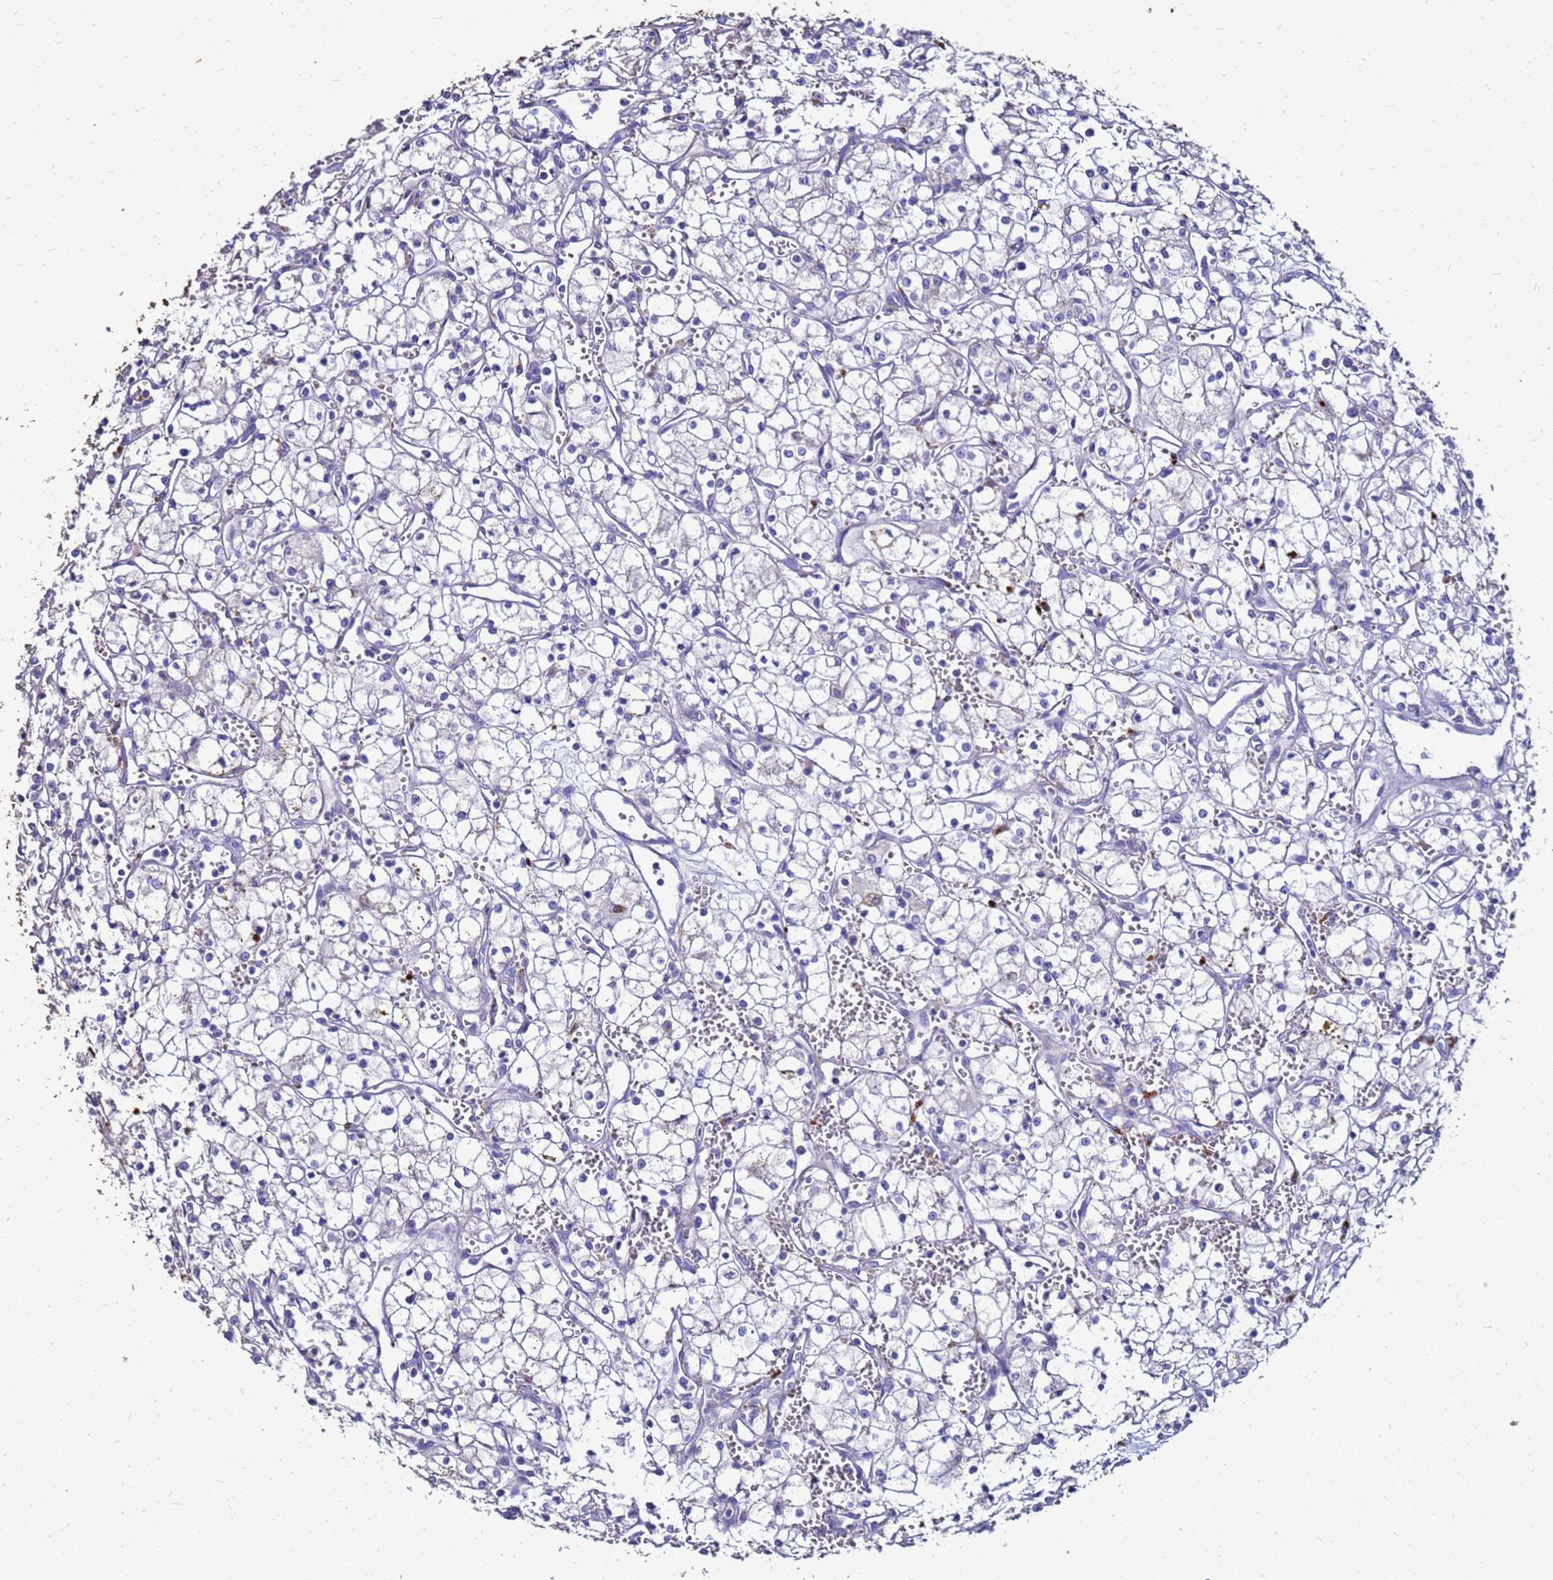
{"staining": {"intensity": "negative", "quantity": "none", "location": "none"}, "tissue": "renal cancer", "cell_type": "Tumor cells", "image_type": "cancer", "snomed": [{"axis": "morphology", "description": "Adenocarcinoma, NOS"}, {"axis": "topography", "description": "Kidney"}], "caption": "This is an IHC image of renal cancer (adenocarcinoma). There is no staining in tumor cells.", "gene": "S100A2", "patient": {"sex": "male", "age": 59}}